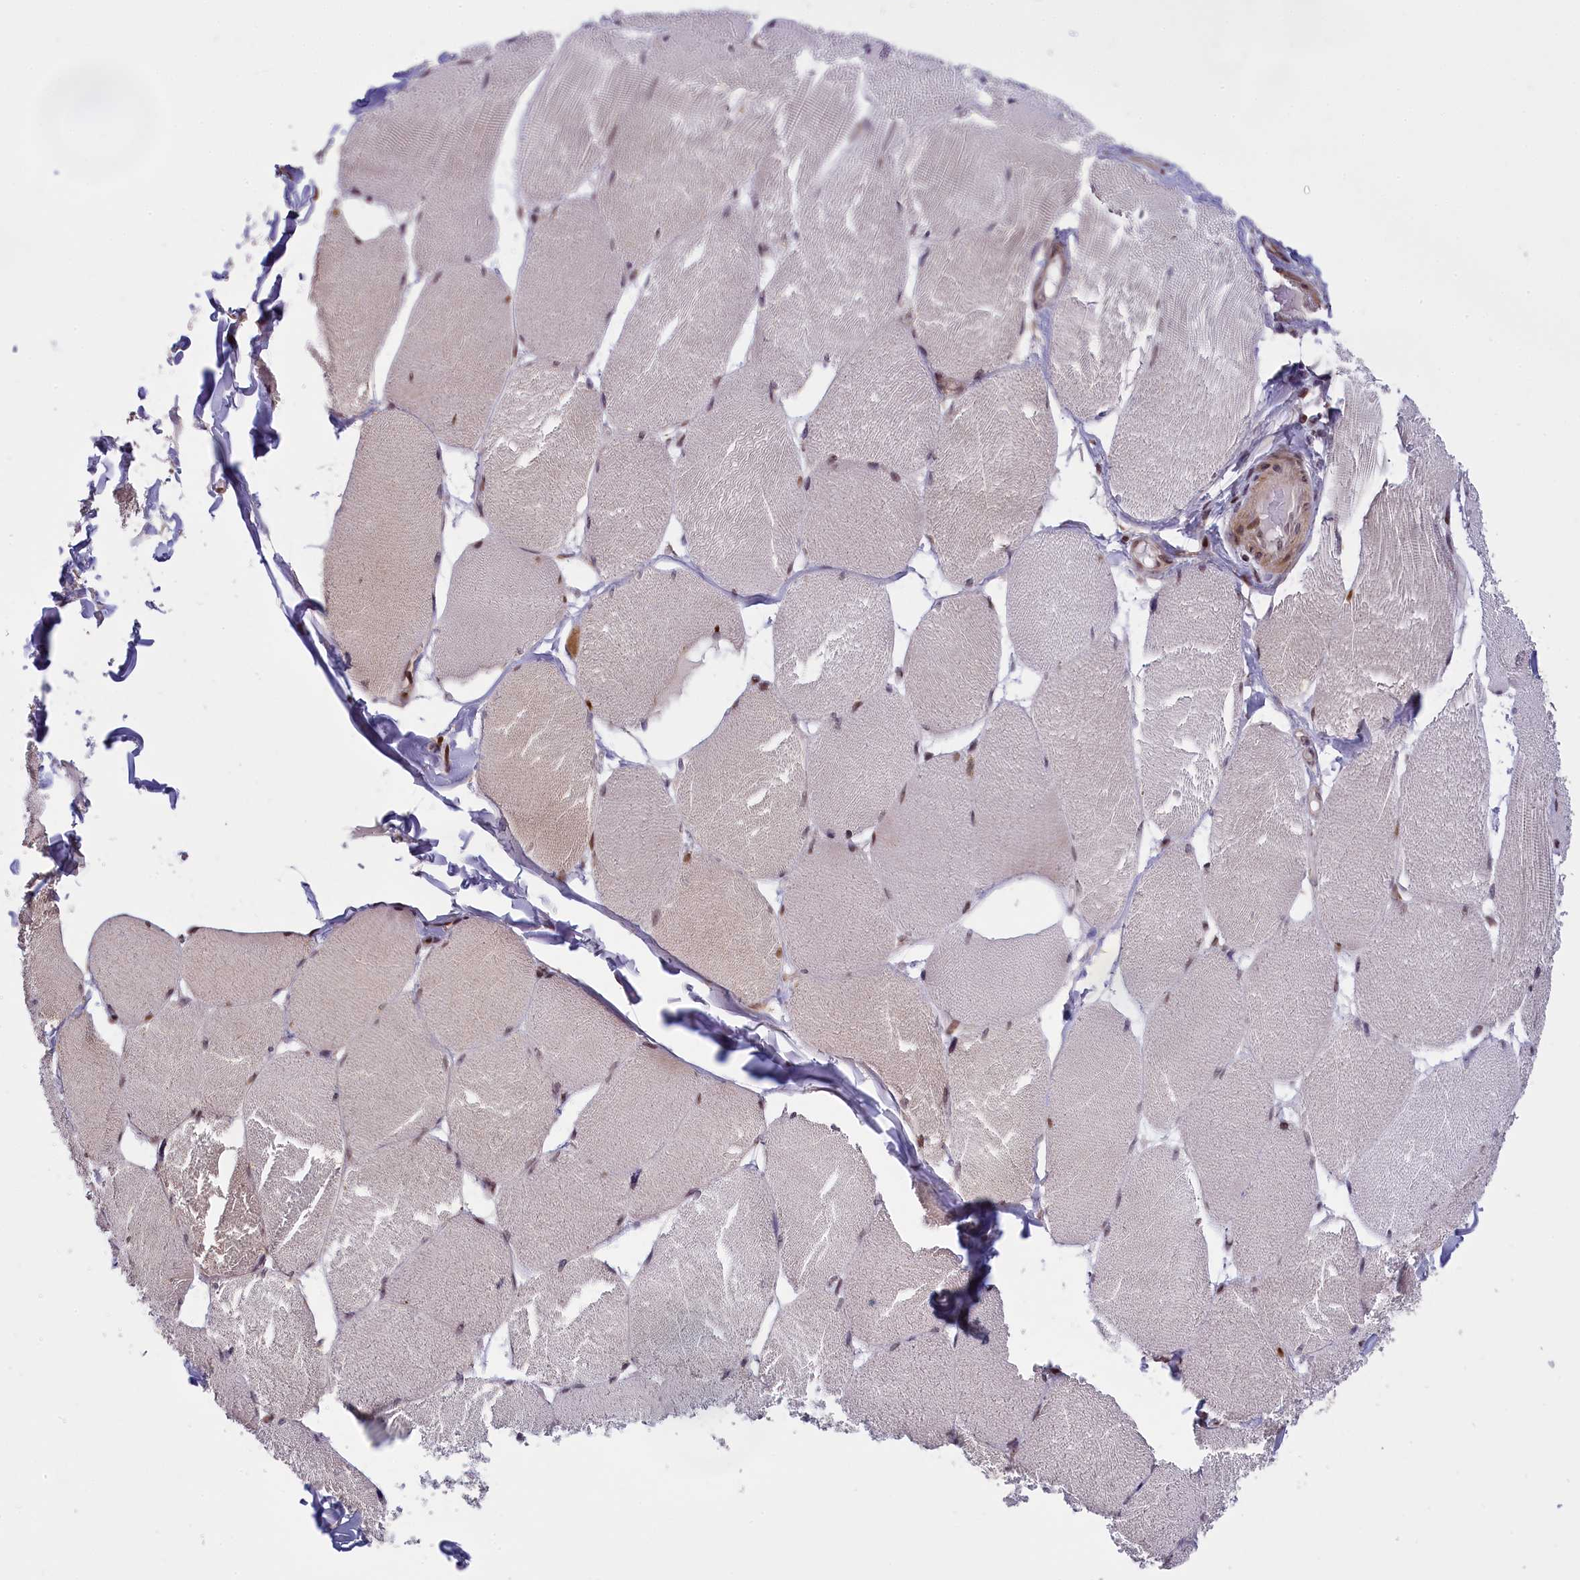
{"staining": {"intensity": "weak", "quantity": "<25%", "location": "nuclear"}, "tissue": "skeletal muscle", "cell_type": "Myocytes", "image_type": "normal", "snomed": [{"axis": "morphology", "description": "Normal tissue, NOS"}, {"axis": "topography", "description": "Skin"}, {"axis": "topography", "description": "Skeletal muscle"}], "caption": "This histopathology image is of benign skeletal muscle stained with immunohistochemistry (IHC) to label a protein in brown with the nuclei are counter-stained blue. There is no staining in myocytes. The staining is performed using DAB (3,3'-diaminobenzidine) brown chromogen with nuclei counter-stained in using hematoxylin.", "gene": "RELB", "patient": {"sex": "male", "age": 83}}